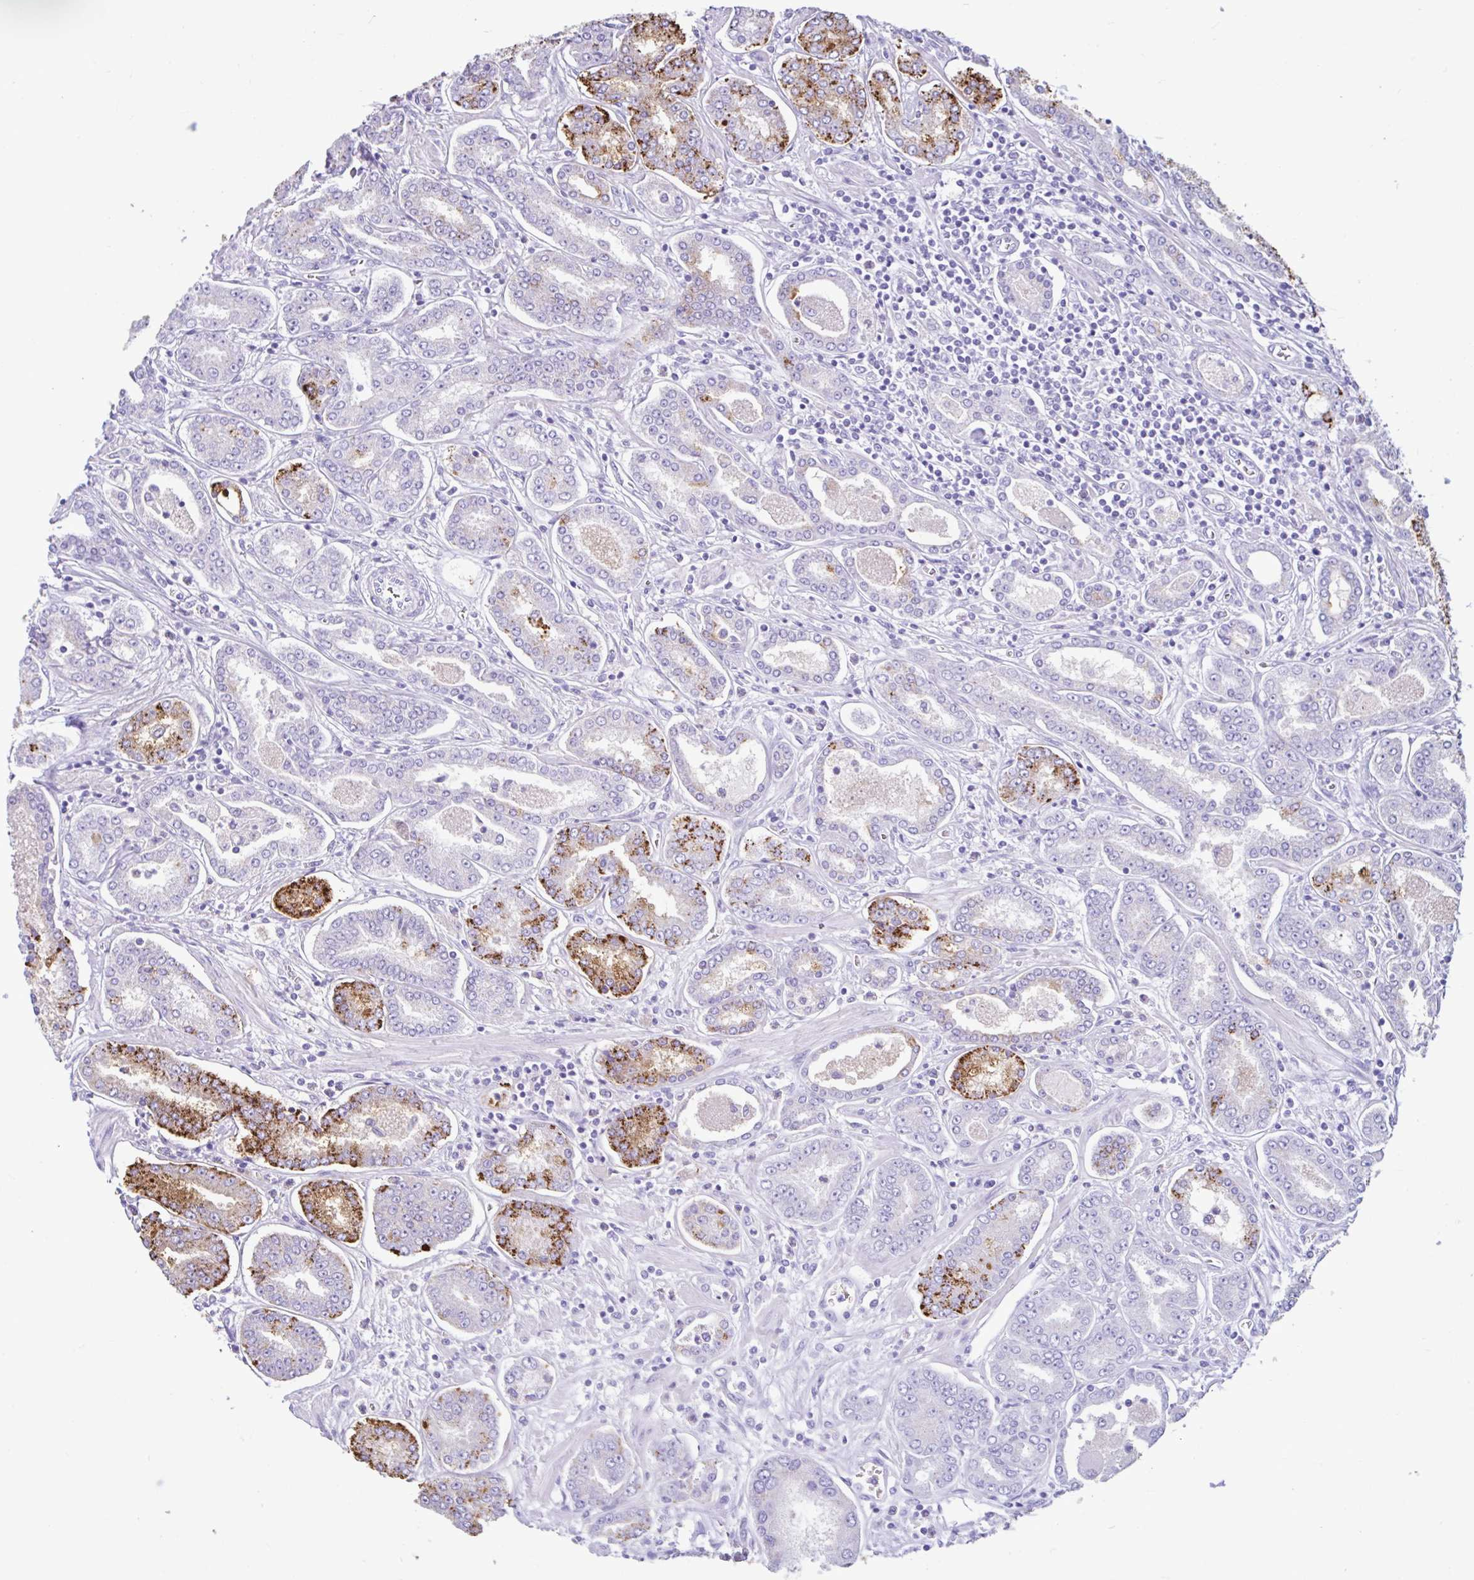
{"staining": {"intensity": "moderate", "quantity": "25%-75%", "location": "cytoplasmic/membranous"}, "tissue": "prostate cancer", "cell_type": "Tumor cells", "image_type": "cancer", "snomed": [{"axis": "morphology", "description": "Adenocarcinoma, High grade"}, {"axis": "topography", "description": "Prostate"}], "caption": "Protein staining by IHC exhibits moderate cytoplasmic/membranous expression in approximately 25%-75% of tumor cells in high-grade adenocarcinoma (prostate).", "gene": "CYP19A1", "patient": {"sex": "male", "age": 72}}